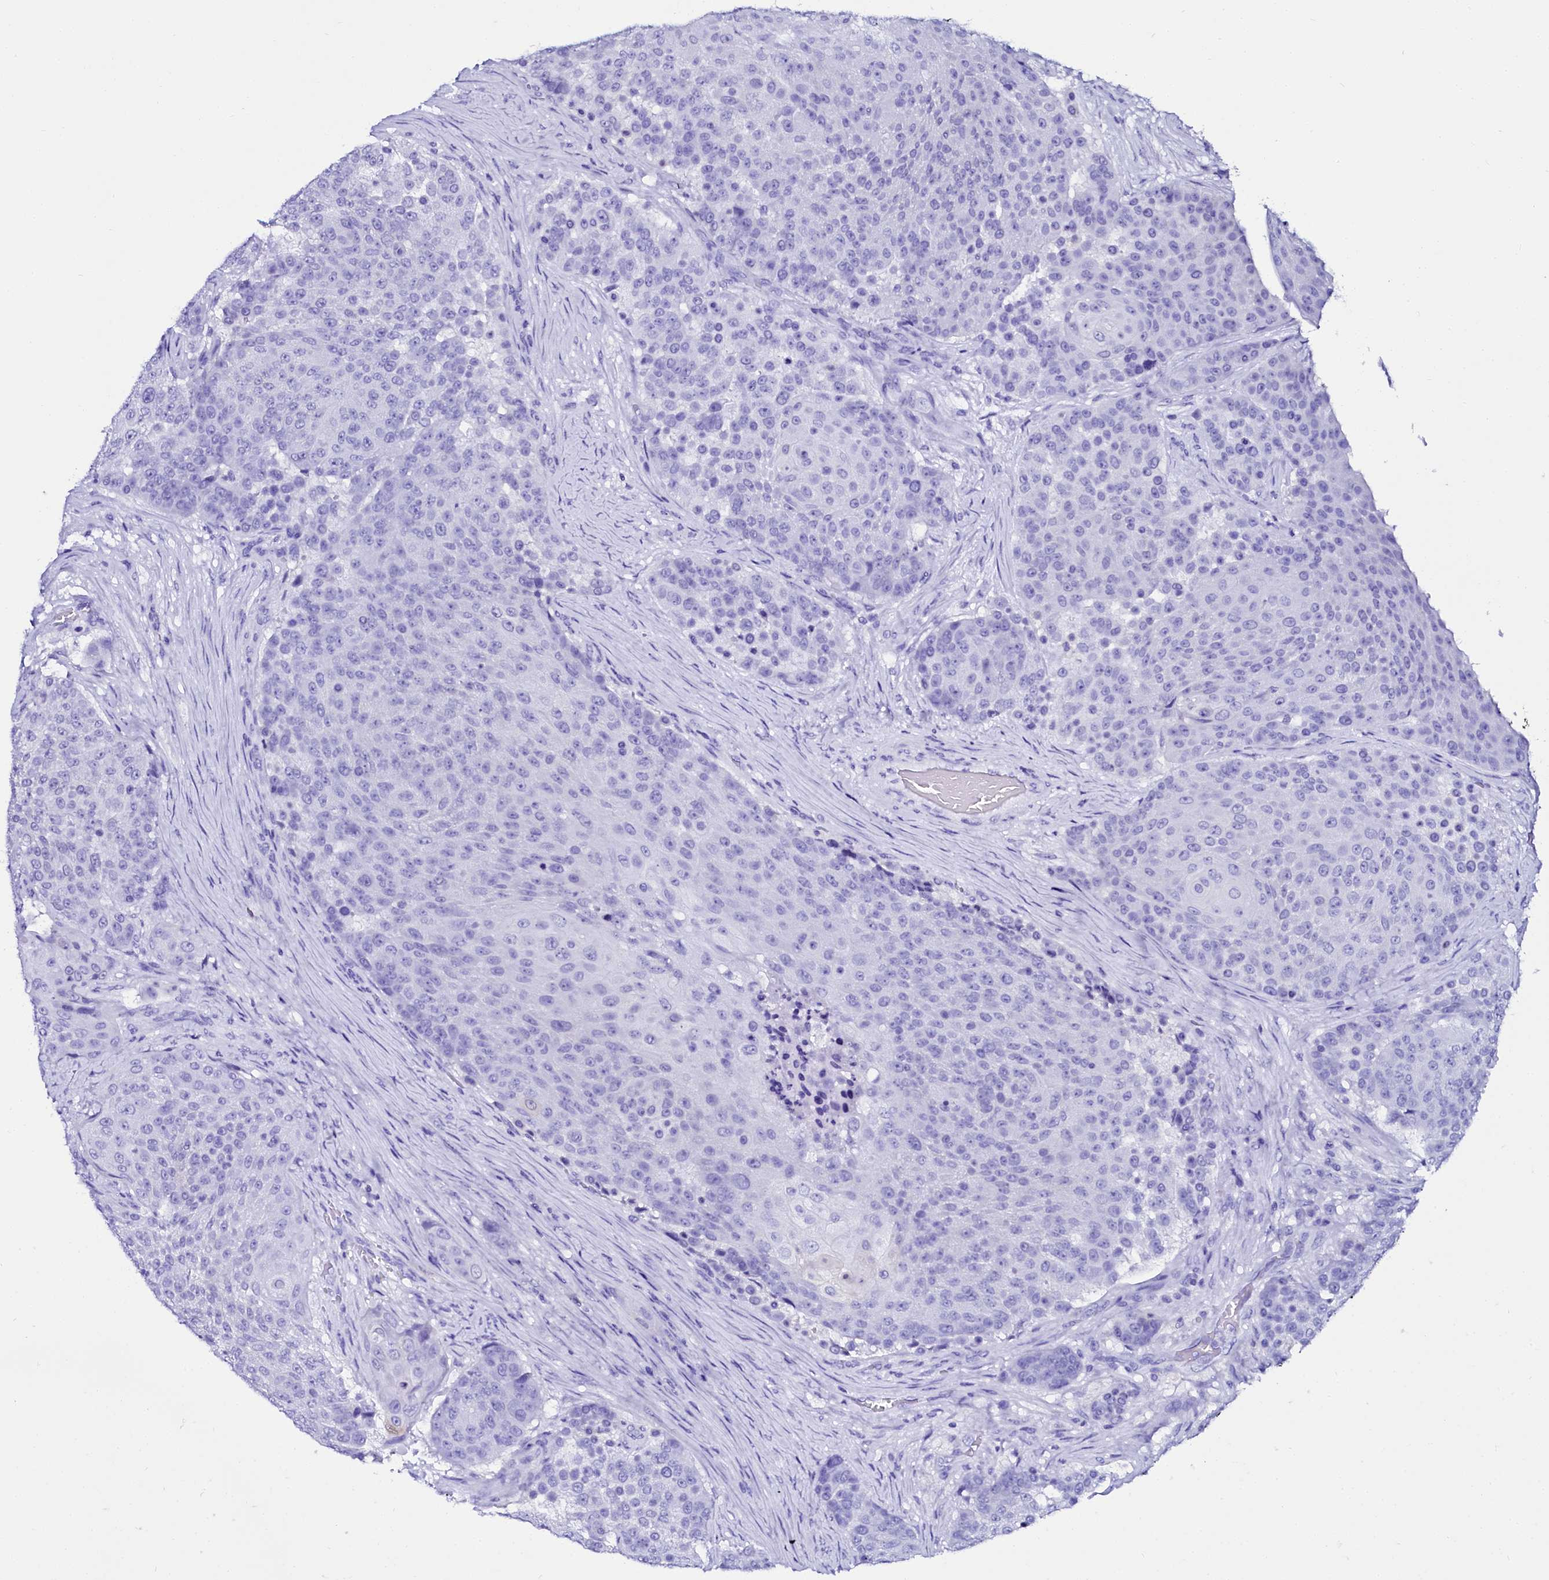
{"staining": {"intensity": "negative", "quantity": "none", "location": "none"}, "tissue": "urothelial cancer", "cell_type": "Tumor cells", "image_type": "cancer", "snomed": [{"axis": "morphology", "description": "Urothelial carcinoma, High grade"}, {"axis": "topography", "description": "Urinary bladder"}], "caption": "The micrograph exhibits no staining of tumor cells in urothelial carcinoma (high-grade).", "gene": "SORD", "patient": {"sex": "female", "age": 63}}